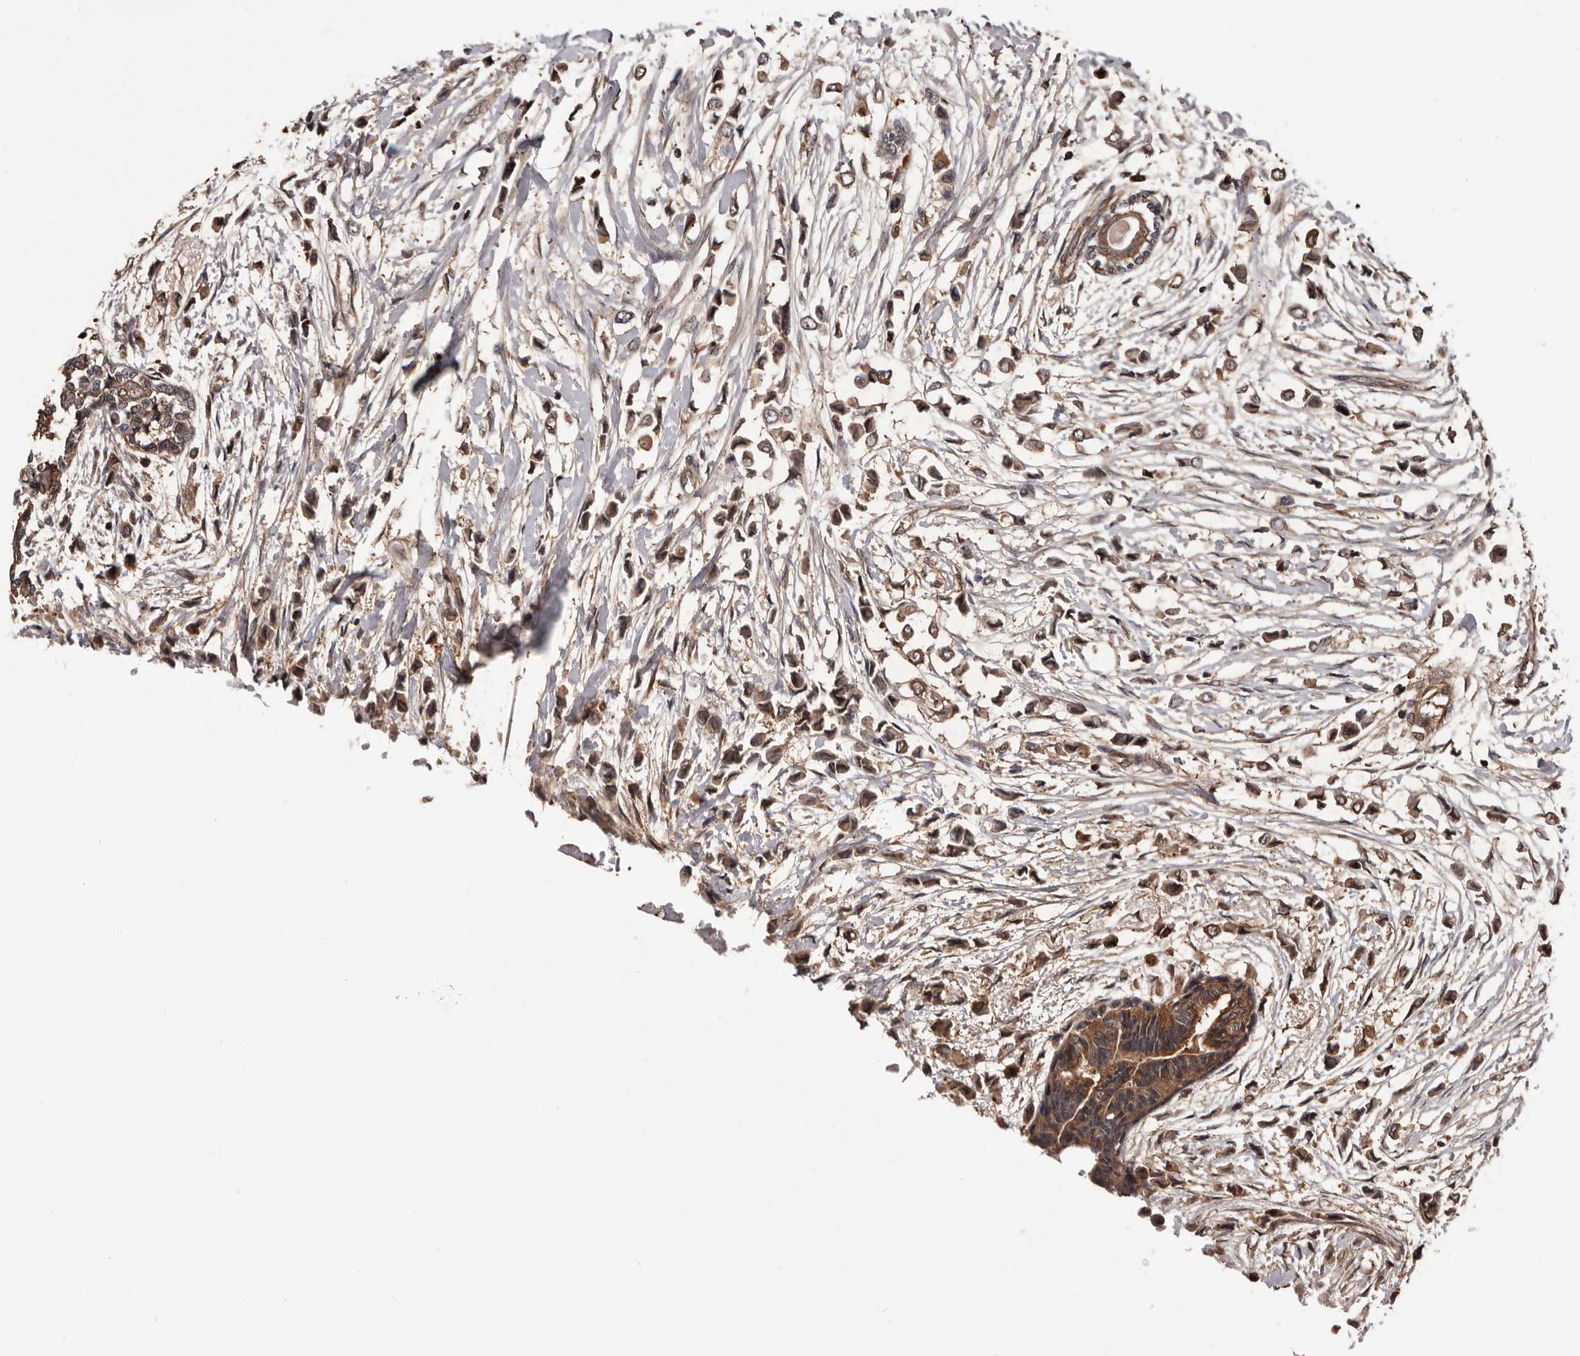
{"staining": {"intensity": "moderate", "quantity": "25%-75%", "location": "cytoplasmic/membranous"}, "tissue": "breast cancer", "cell_type": "Tumor cells", "image_type": "cancer", "snomed": [{"axis": "morphology", "description": "Lobular carcinoma"}, {"axis": "topography", "description": "Breast"}], "caption": "Breast cancer stained with immunohistochemistry (IHC) displays moderate cytoplasmic/membranous staining in approximately 25%-75% of tumor cells. (IHC, brightfield microscopy, high magnification).", "gene": "ADAMTS2", "patient": {"sex": "female", "age": 51}}